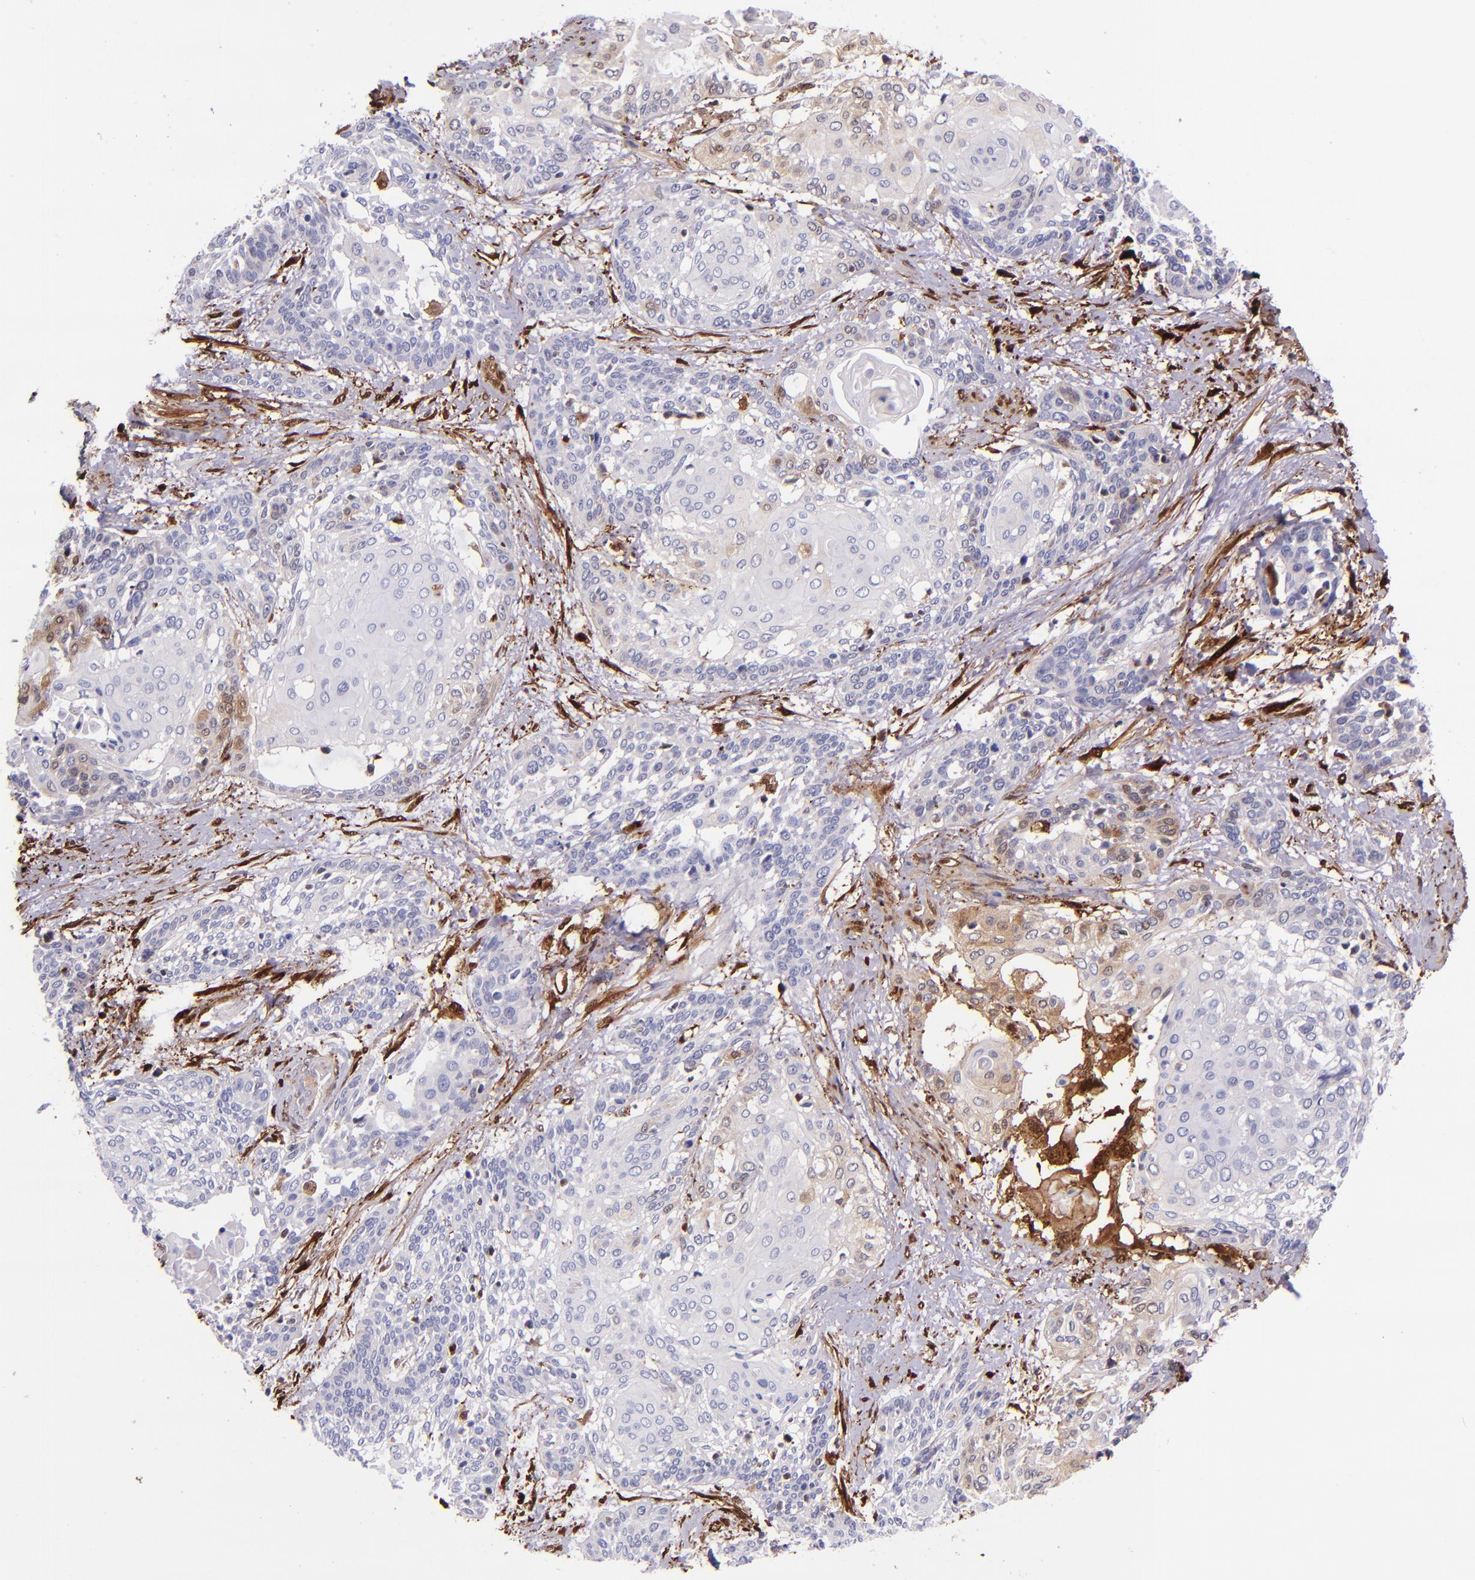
{"staining": {"intensity": "negative", "quantity": "none", "location": "none"}, "tissue": "cervical cancer", "cell_type": "Tumor cells", "image_type": "cancer", "snomed": [{"axis": "morphology", "description": "Squamous cell carcinoma, NOS"}, {"axis": "topography", "description": "Cervix"}], "caption": "DAB (3,3'-diaminobenzidine) immunohistochemical staining of human cervical squamous cell carcinoma shows no significant positivity in tumor cells. (IHC, brightfield microscopy, high magnification).", "gene": "LGALS1", "patient": {"sex": "female", "age": 57}}